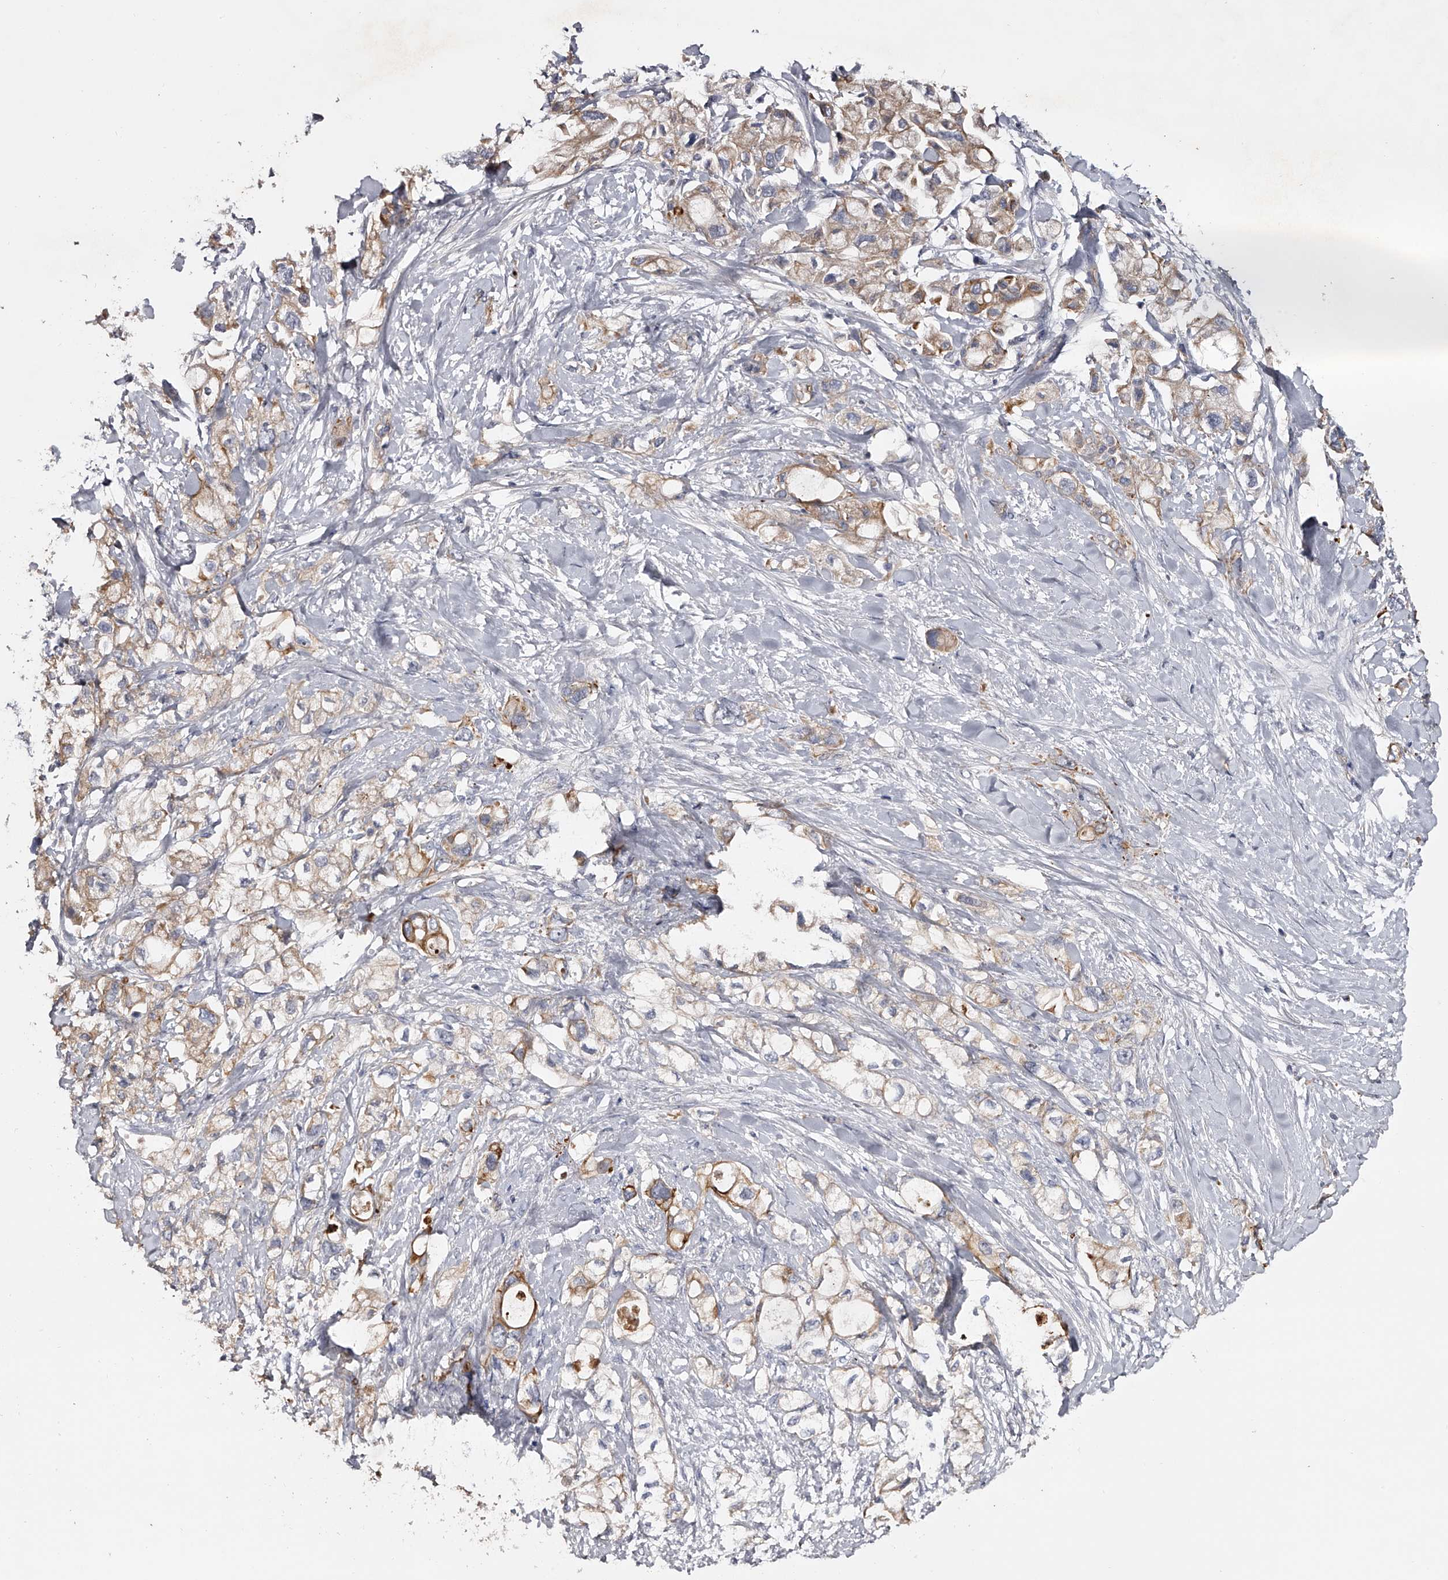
{"staining": {"intensity": "moderate", "quantity": "25%-75%", "location": "cytoplasmic/membranous"}, "tissue": "pancreatic cancer", "cell_type": "Tumor cells", "image_type": "cancer", "snomed": [{"axis": "morphology", "description": "Adenocarcinoma, NOS"}, {"axis": "topography", "description": "Pancreas"}], "caption": "The histopathology image exhibits a brown stain indicating the presence of a protein in the cytoplasmic/membranous of tumor cells in pancreatic cancer. Using DAB (brown) and hematoxylin (blue) stains, captured at high magnification using brightfield microscopy.", "gene": "MDN1", "patient": {"sex": "female", "age": 56}}